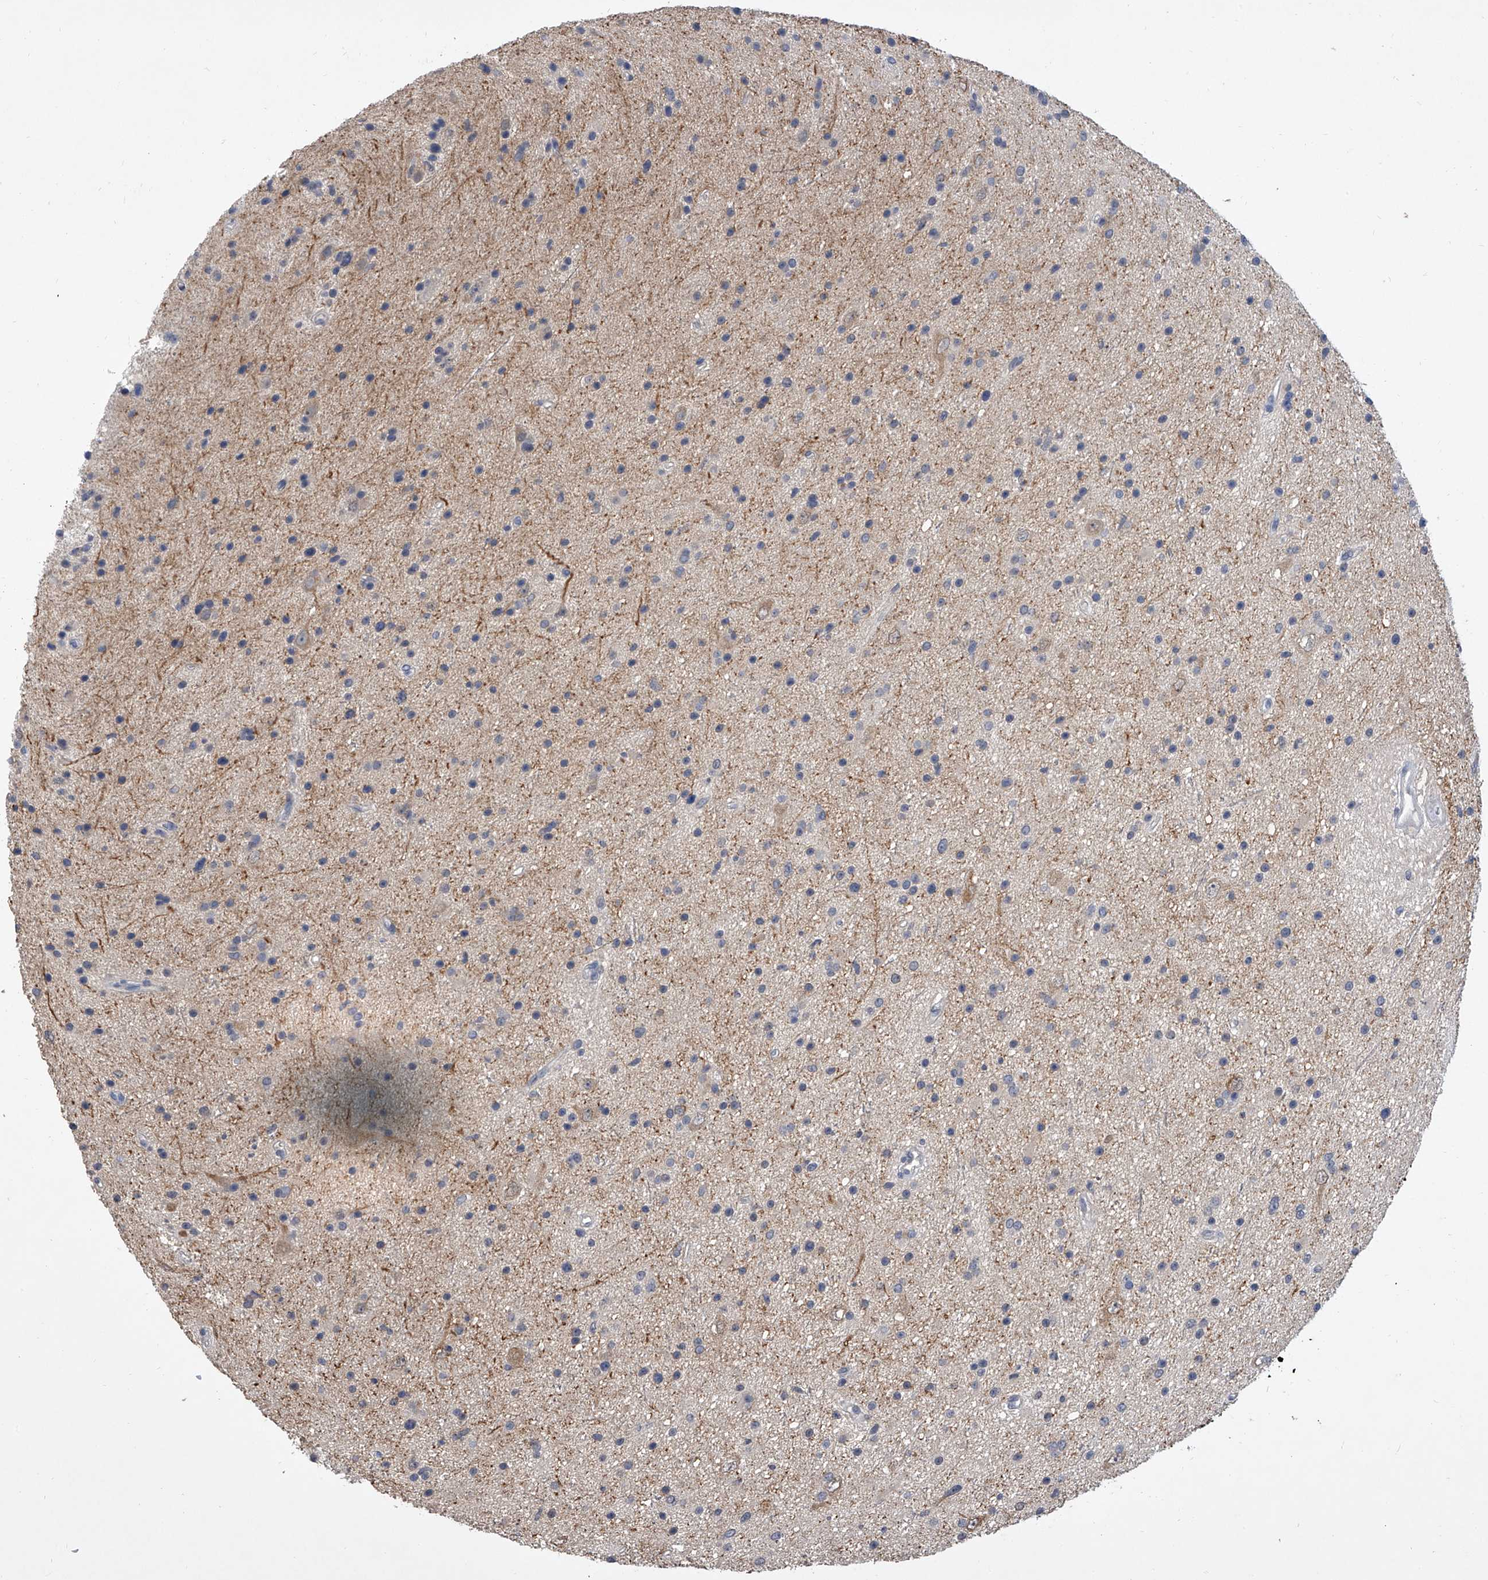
{"staining": {"intensity": "negative", "quantity": "none", "location": "none"}, "tissue": "glioma", "cell_type": "Tumor cells", "image_type": "cancer", "snomed": [{"axis": "morphology", "description": "Glioma, malignant, Low grade"}, {"axis": "topography", "description": "Cerebral cortex"}], "caption": "A high-resolution micrograph shows immunohistochemistry staining of low-grade glioma (malignant), which displays no significant expression in tumor cells.", "gene": "BHLHE23", "patient": {"sex": "female", "age": 39}}